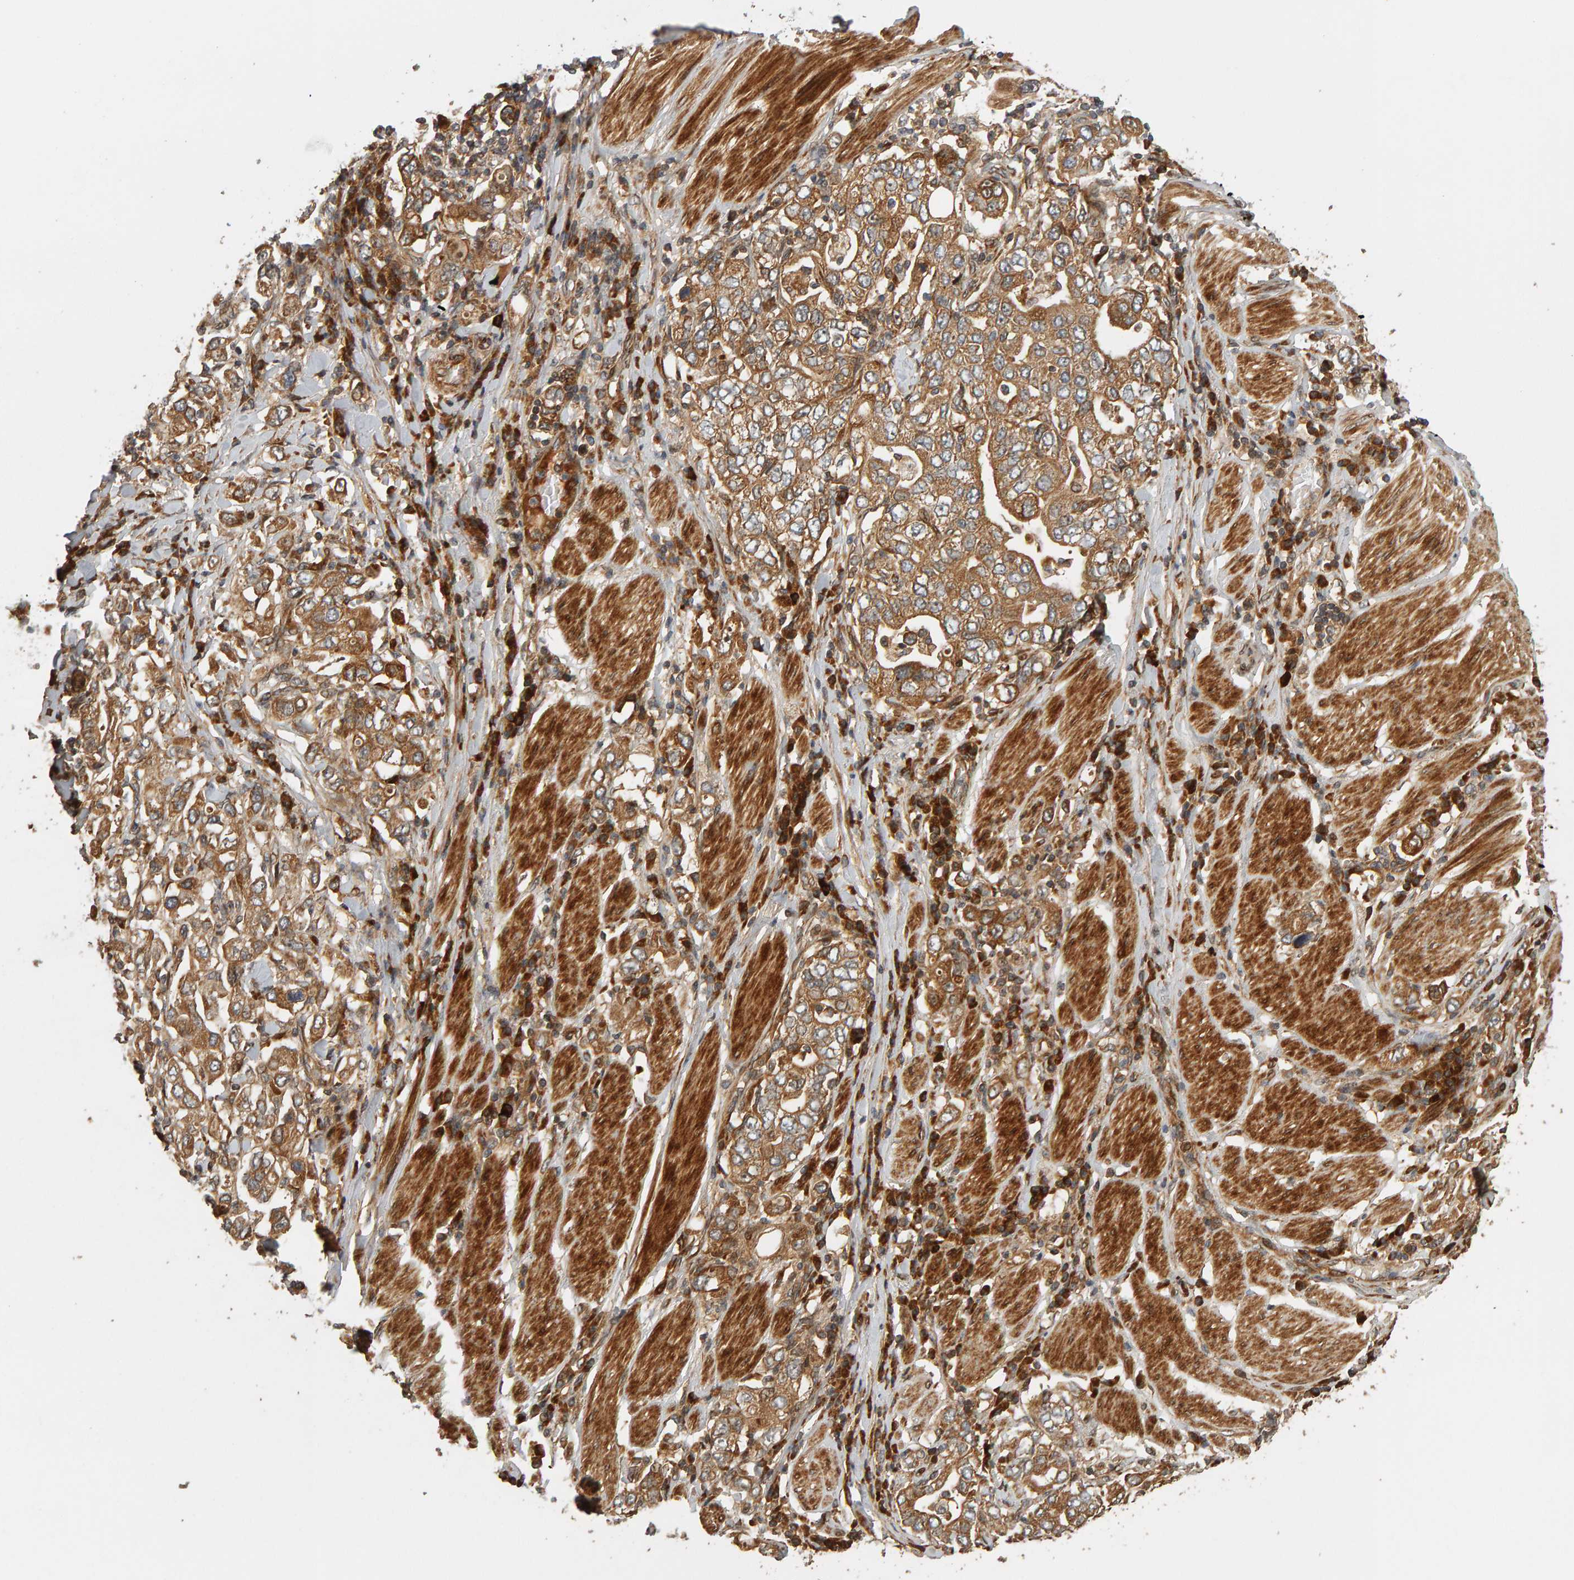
{"staining": {"intensity": "moderate", "quantity": ">75%", "location": "cytoplasmic/membranous"}, "tissue": "stomach cancer", "cell_type": "Tumor cells", "image_type": "cancer", "snomed": [{"axis": "morphology", "description": "Adenocarcinoma, NOS"}, {"axis": "topography", "description": "Stomach, upper"}], "caption": "Protein expression analysis of stomach cancer displays moderate cytoplasmic/membranous expression in about >75% of tumor cells.", "gene": "ZFAND1", "patient": {"sex": "male", "age": 62}}